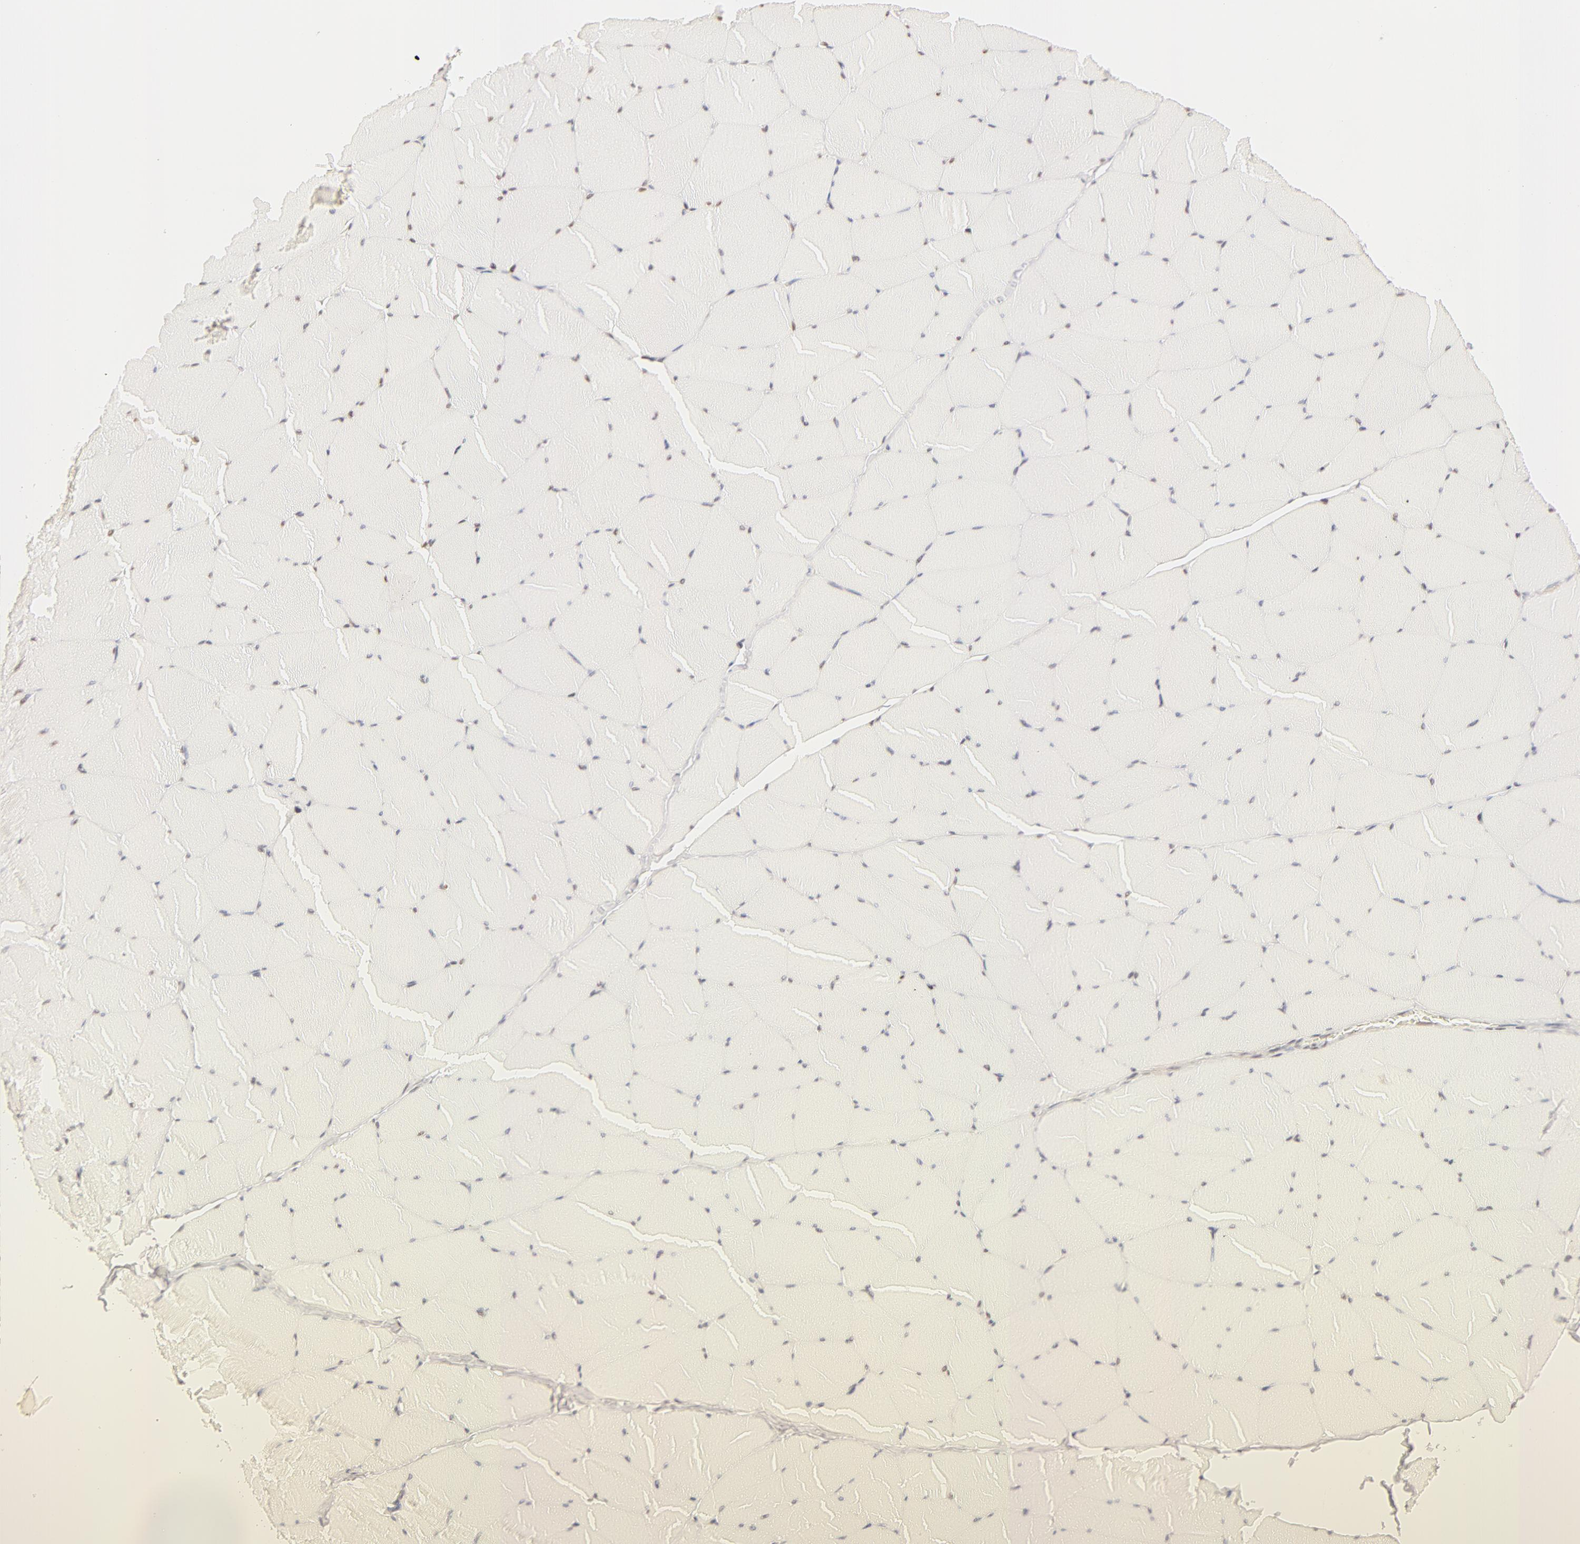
{"staining": {"intensity": "weak", "quantity": "<25%", "location": "nuclear"}, "tissue": "skeletal muscle", "cell_type": "Myocytes", "image_type": "normal", "snomed": [{"axis": "morphology", "description": "Normal tissue, NOS"}, {"axis": "topography", "description": "Skeletal muscle"}, {"axis": "topography", "description": "Salivary gland"}], "caption": "The image demonstrates no staining of myocytes in normal skeletal muscle. (DAB immunohistochemistry with hematoxylin counter stain).", "gene": "RBM39", "patient": {"sex": "male", "age": 62}}